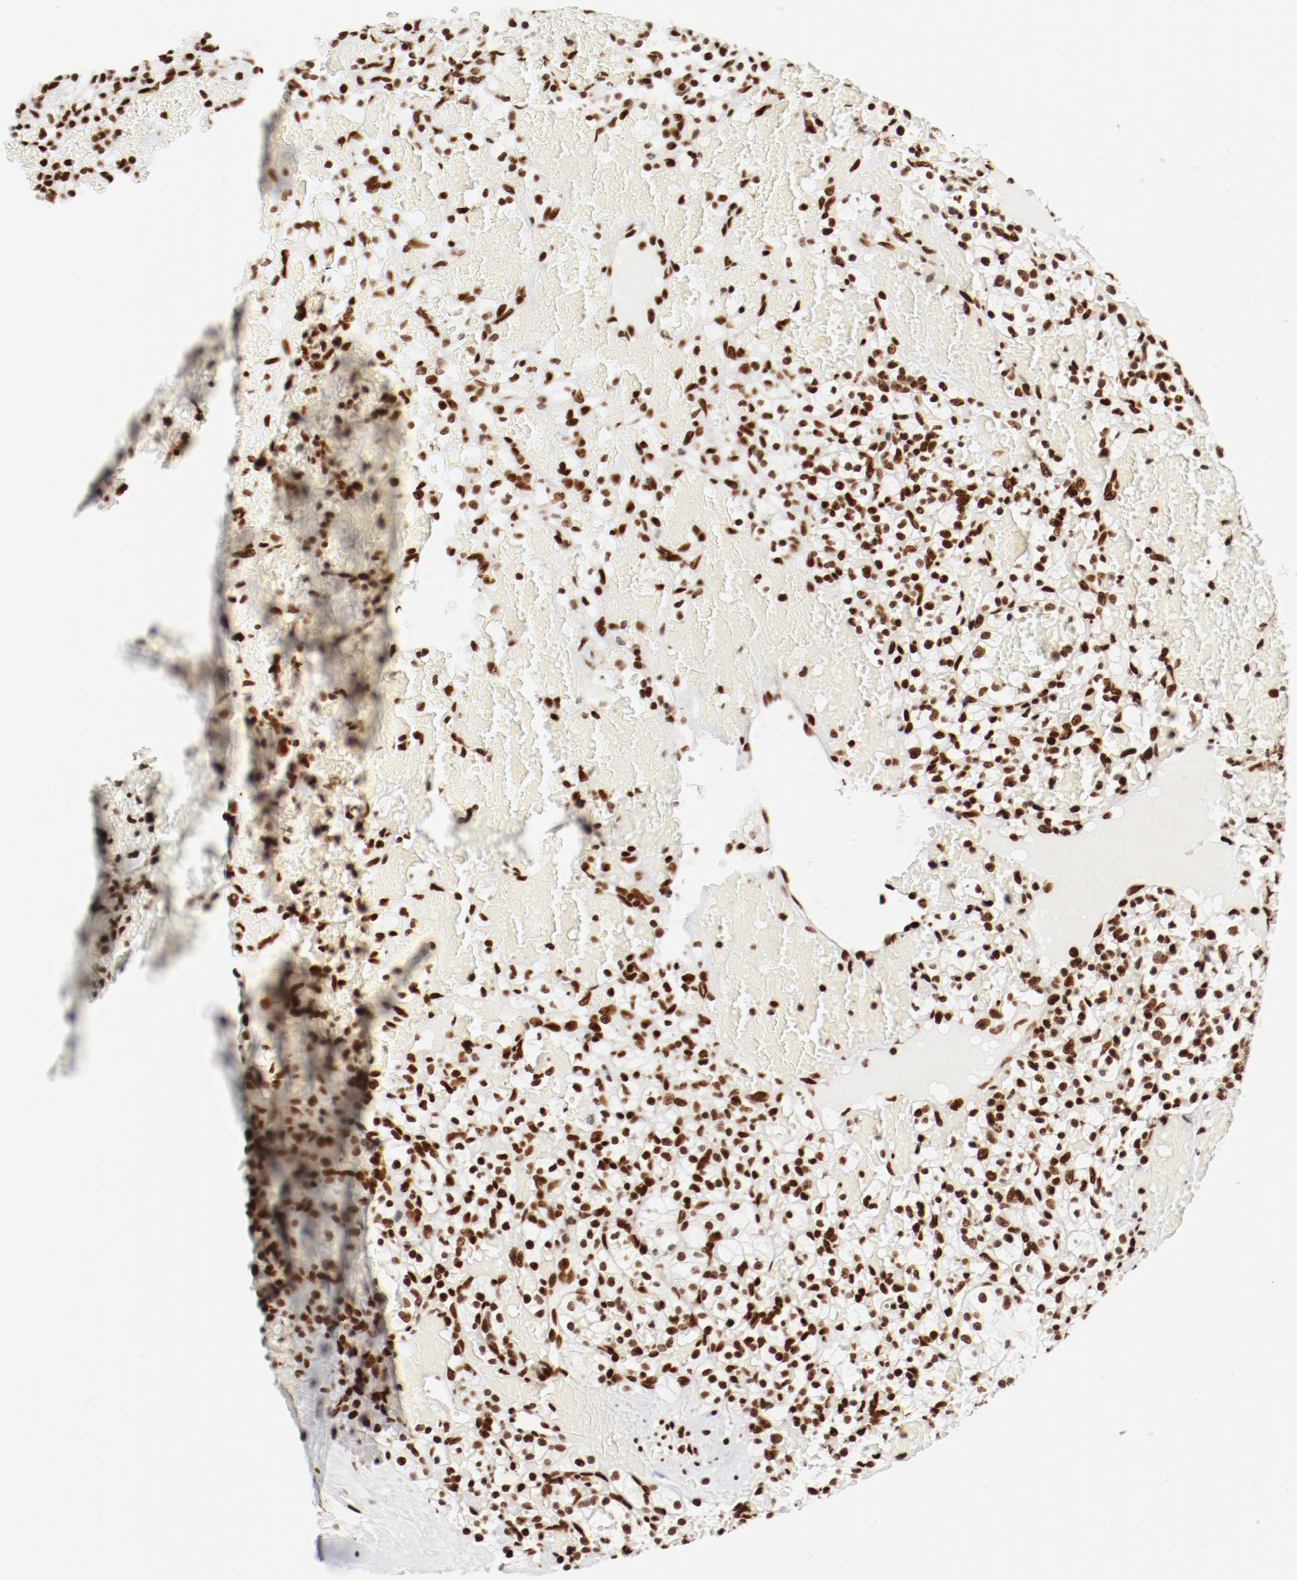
{"staining": {"intensity": "strong", "quantity": ">75%", "location": "nuclear"}, "tissue": "renal cancer", "cell_type": "Tumor cells", "image_type": "cancer", "snomed": [{"axis": "morphology", "description": "Adenocarcinoma, NOS"}, {"axis": "topography", "description": "Kidney"}], "caption": "Renal cancer (adenocarcinoma) tissue reveals strong nuclear positivity in about >75% of tumor cells", "gene": "CTBP1", "patient": {"sex": "female", "age": 60}}